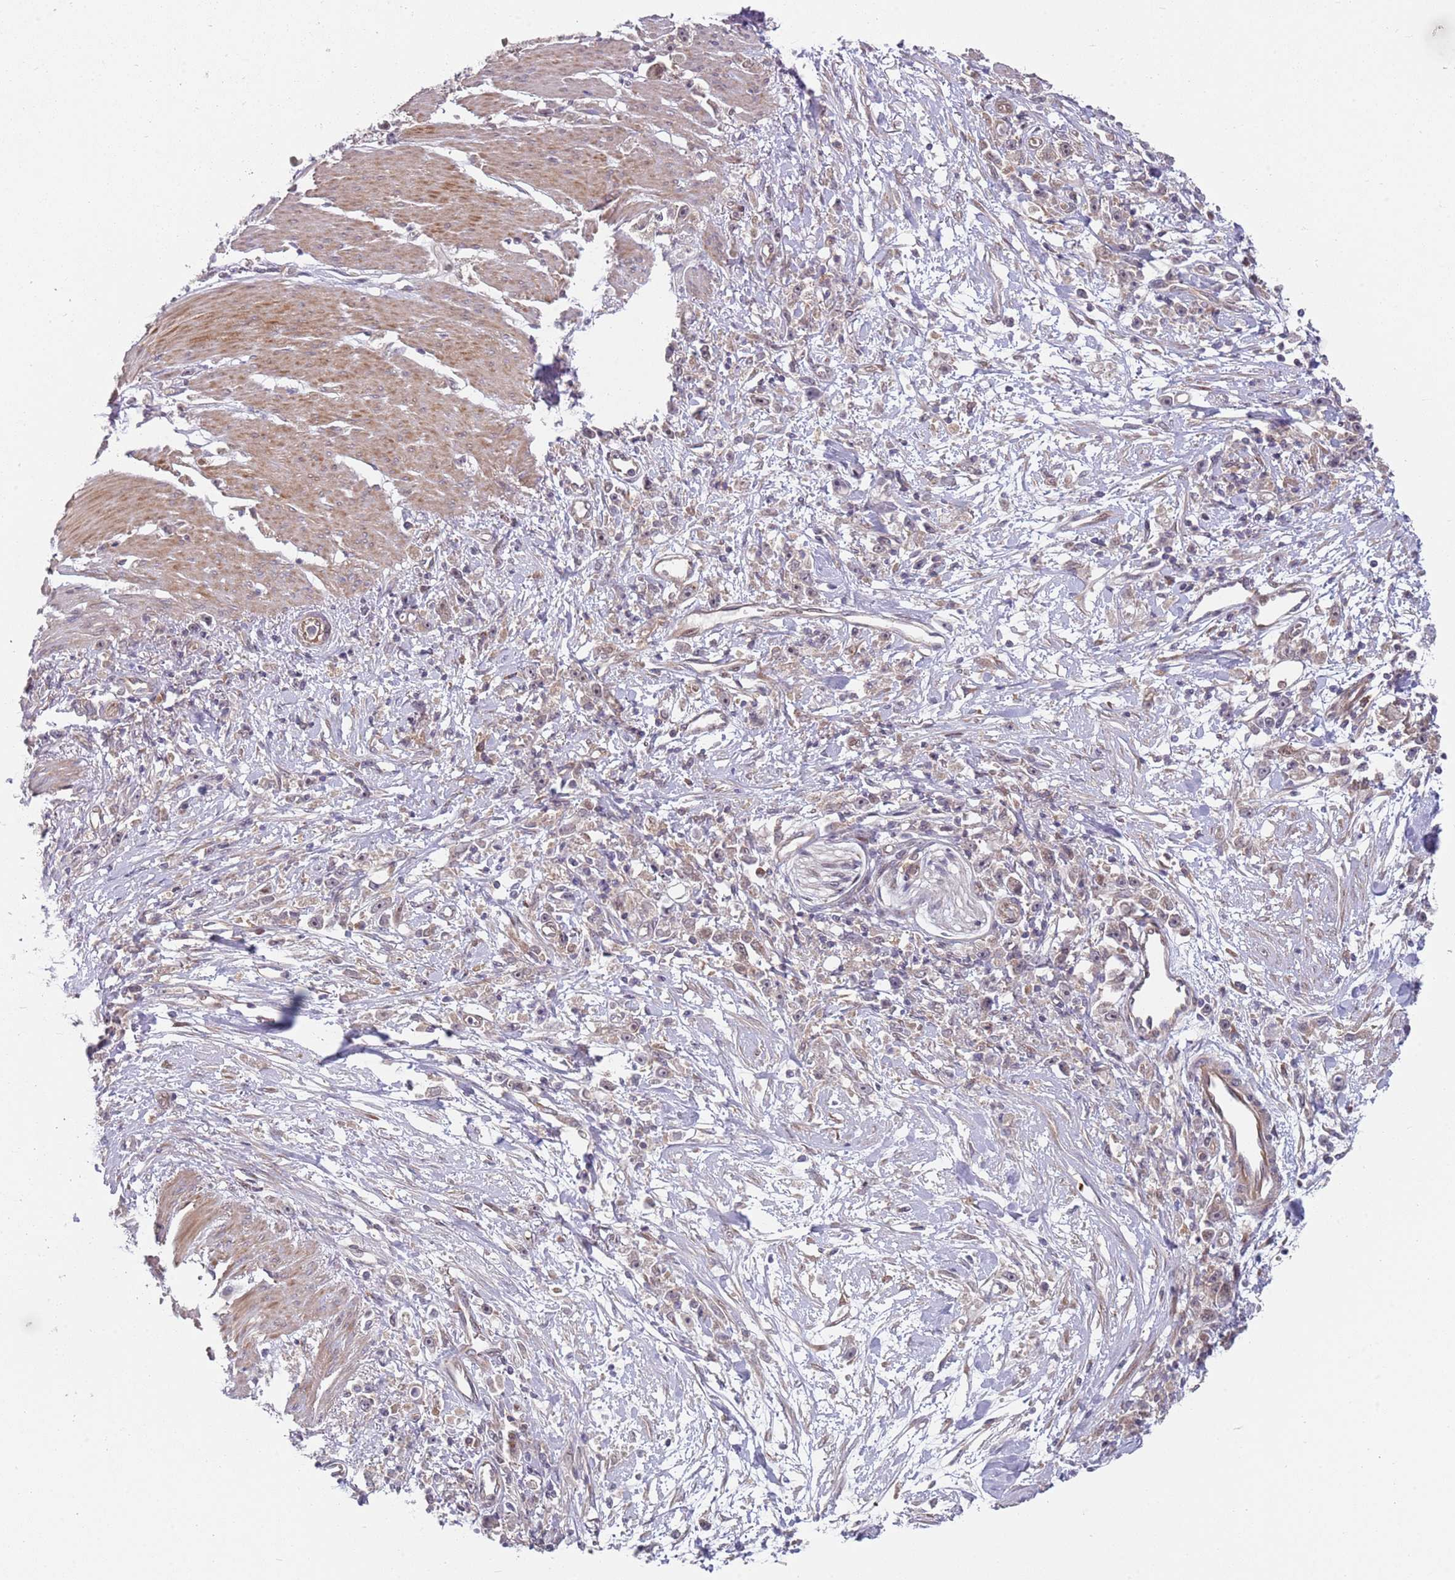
{"staining": {"intensity": "negative", "quantity": "none", "location": "none"}, "tissue": "stomach cancer", "cell_type": "Tumor cells", "image_type": "cancer", "snomed": [{"axis": "morphology", "description": "Adenocarcinoma, NOS"}, {"axis": "topography", "description": "Stomach"}], "caption": "DAB immunohistochemical staining of stomach adenocarcinoma exhibits no significant expression in tumor cells.", "gene": "GGA1", "patient": {"sex": "female", "age": 59}}